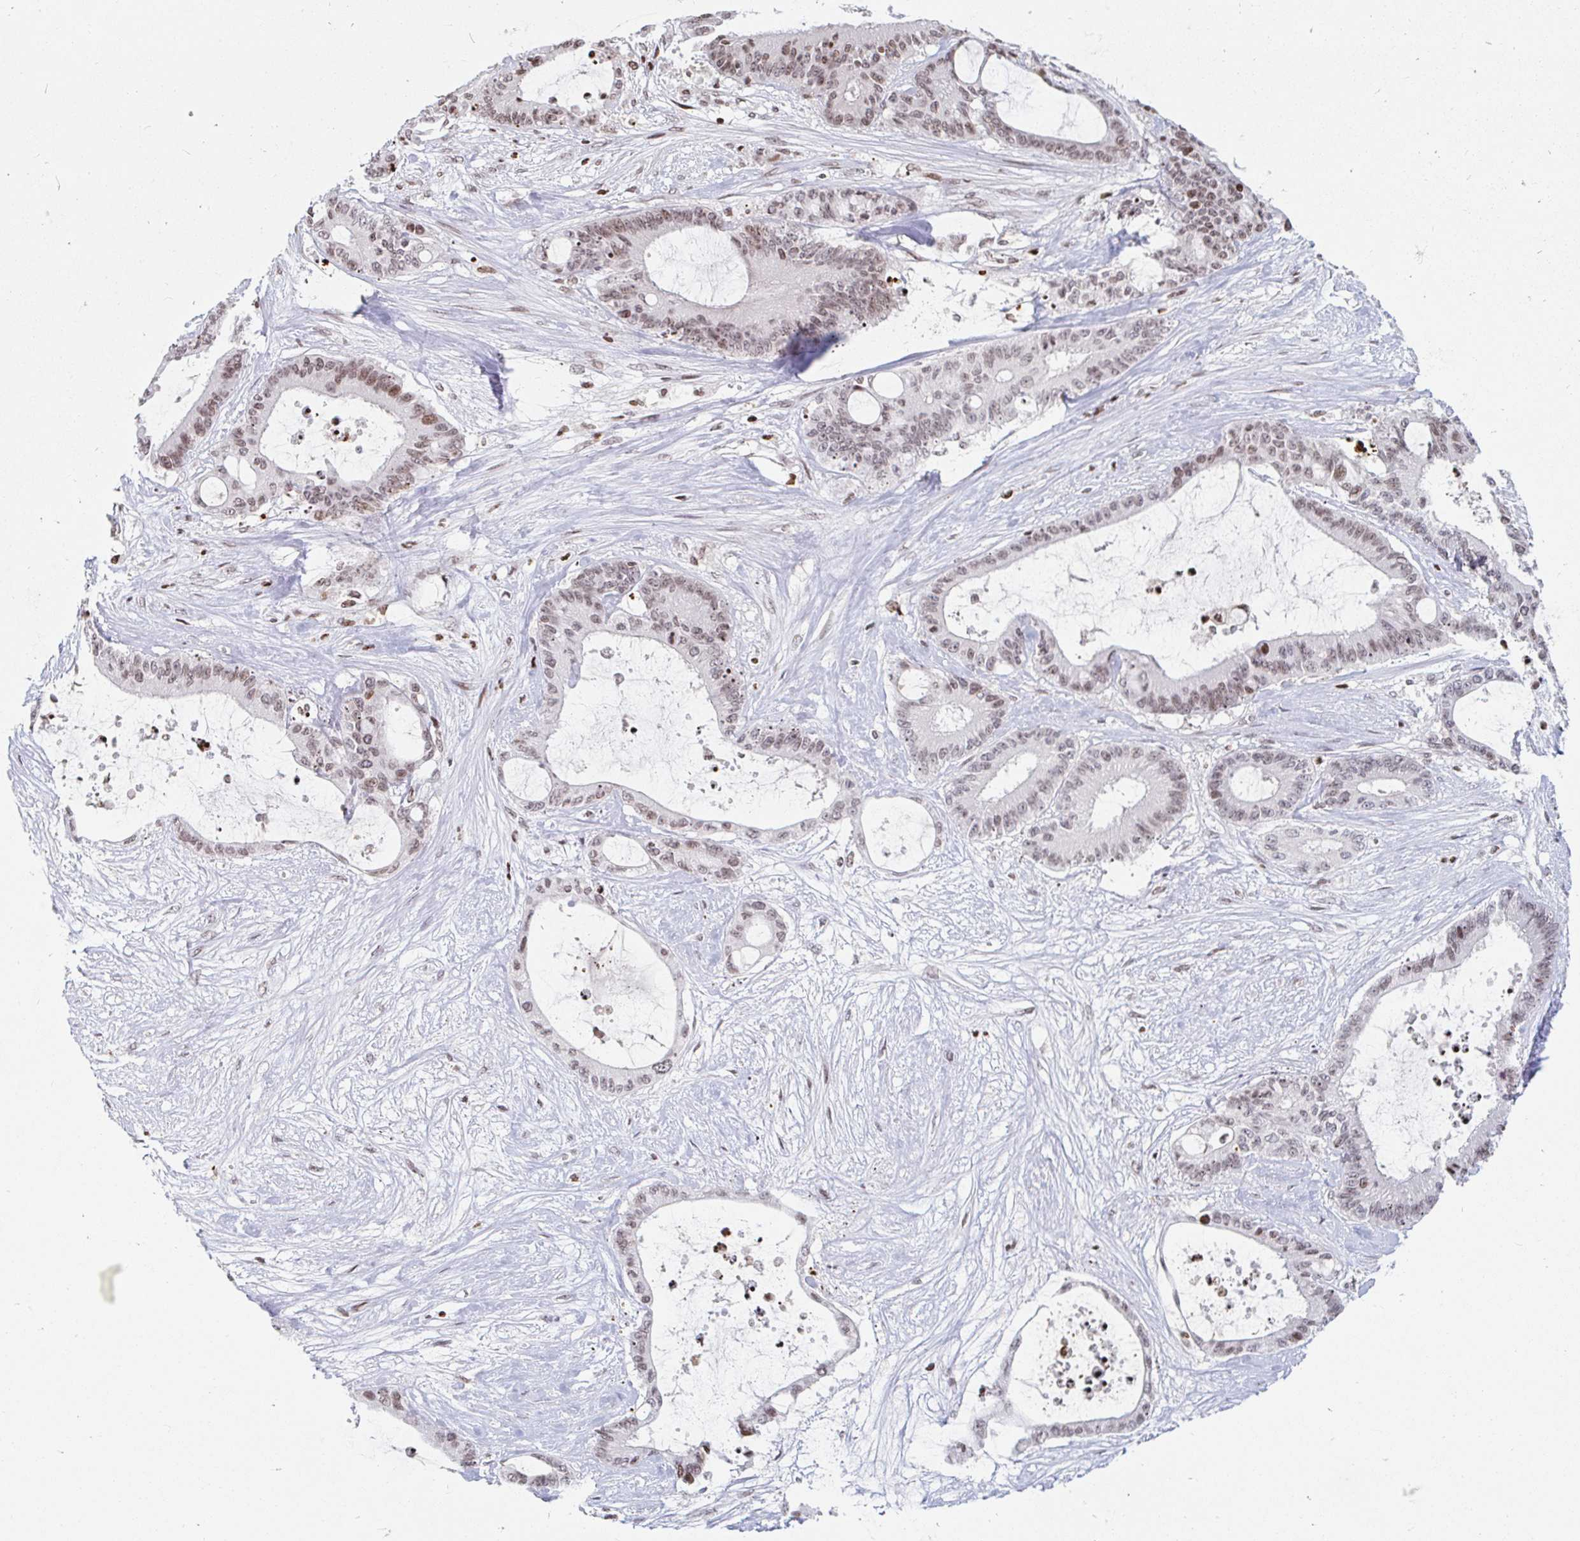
{"staining": {"intensity": "moderate", "quantity": ">75%", "location": "nuclear"}, "tissue": "liver cancer", "cell_type": "Tumor cells", "image_type": "cancer", "snomed": [{"axis": "morphology", "description": "Normal tissue, NOS"}, {"axis": "morphology", "description": "Cholangiocarcinoma"}, {"axis": "topography", "description": "Liver"}, {"axis": "topography", "description": "Peripheral nerve tissue"}], "caption": "The immunohistochemical stain labels moderate nuclear positivity in tumor cells of cholangiocarcinoma (liver) tissue.", "gene": "HOXC10", "patient": {"sex": "female", "age": 73}}